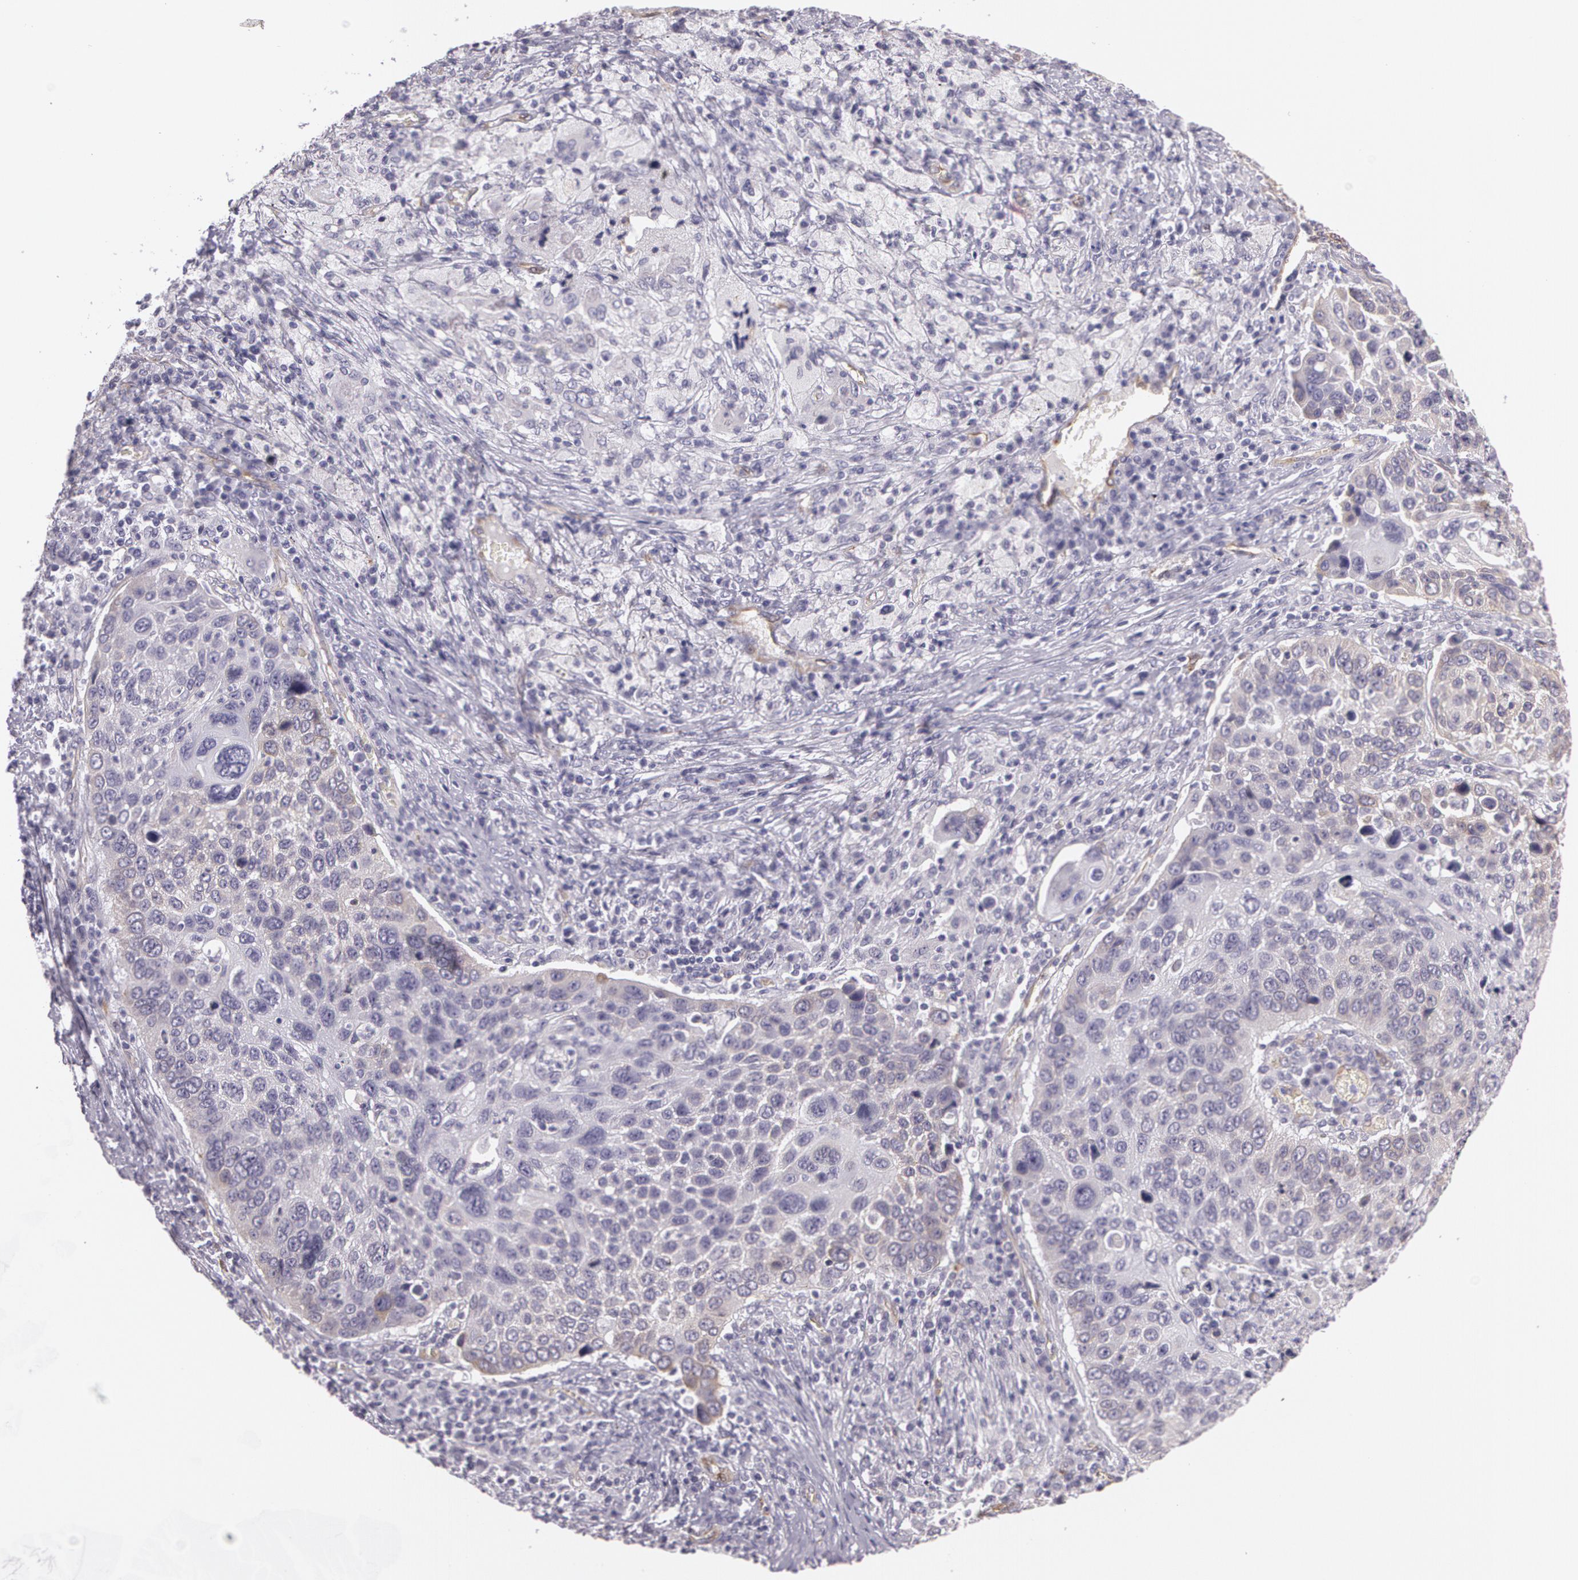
{"staining": {"intensity": "weak", "quantity": ">75%", "location": "cytoplasmic/membranous"}, "tissue": "lung cancer", "cell_type": "Tumor cells", "image_type": "cancer", "snomed": [{"axis": "morphology", "description": "Squamous cell carcinoma, NOS"}, {"axis": "topography", "description": "Lung"}], "caption": "Human lung squamous cell carcinoma stained with a brown dye demonstrates weak cytoplasmic/membranous positive expression in approximately >75% of tumor cells.", "gene": "APP", "patient": {"sex": "male", "age": 68}}